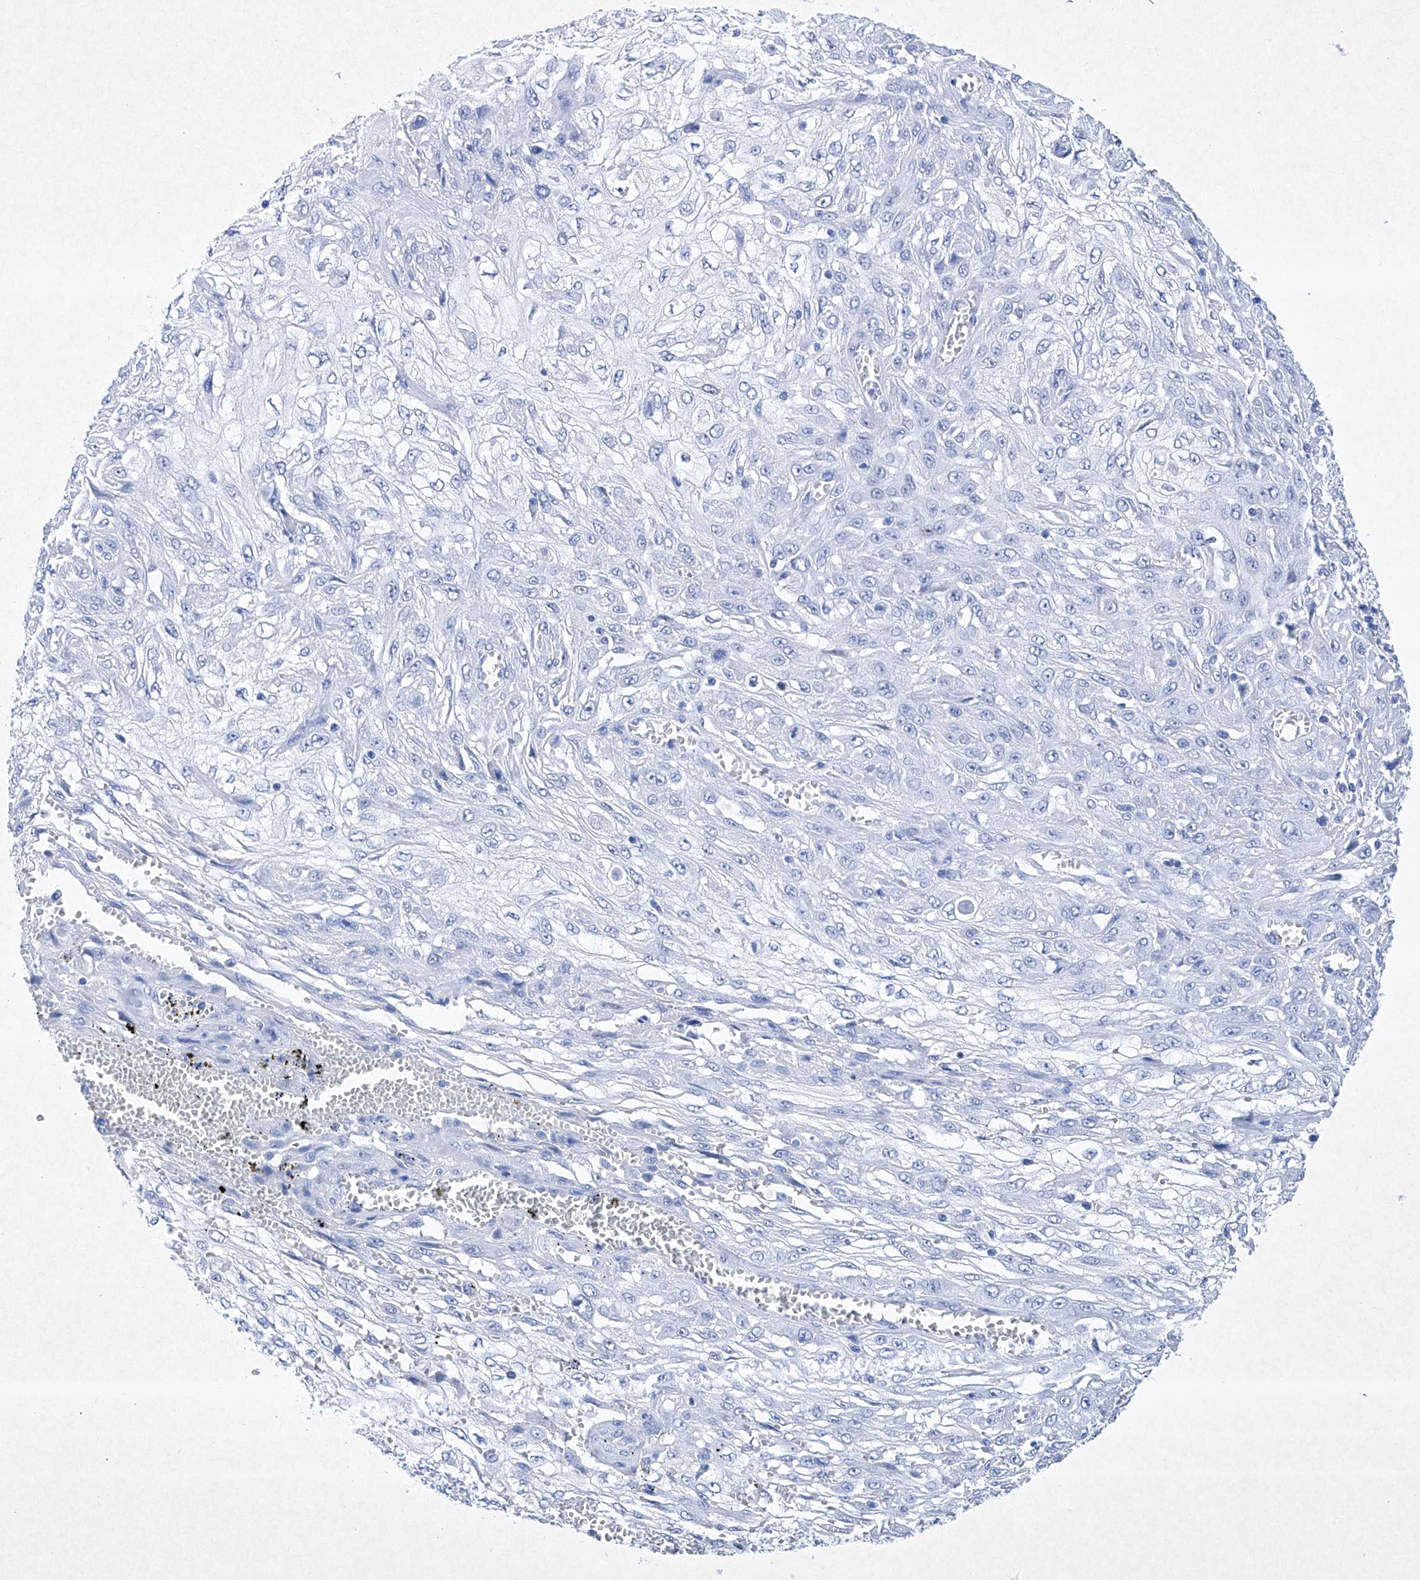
{"staining": {"intensity": "negative", "quantity": "none", "location": "none"}, "tissue": "skin cancer", "cell_type": "Tumor cells", "image_type": "cancer", "snomed": [{"axis": "morphology", "description": "Squamous cell carcinoma, NOS"}, {"axis": "morphology", "description": "Squamous cell carcinoma, metastatic, NOS"}, {"axis": "topography", "description": "Skin"}, {"axis": "topography", "description": "Lymph node"}], "caption": "An image of human skin cancer (metastatic squamous cell carcinoma) is negative for staining in tumor cells.", "gene": "BARX2", "patient": {"sex": "male", "age": 75}}